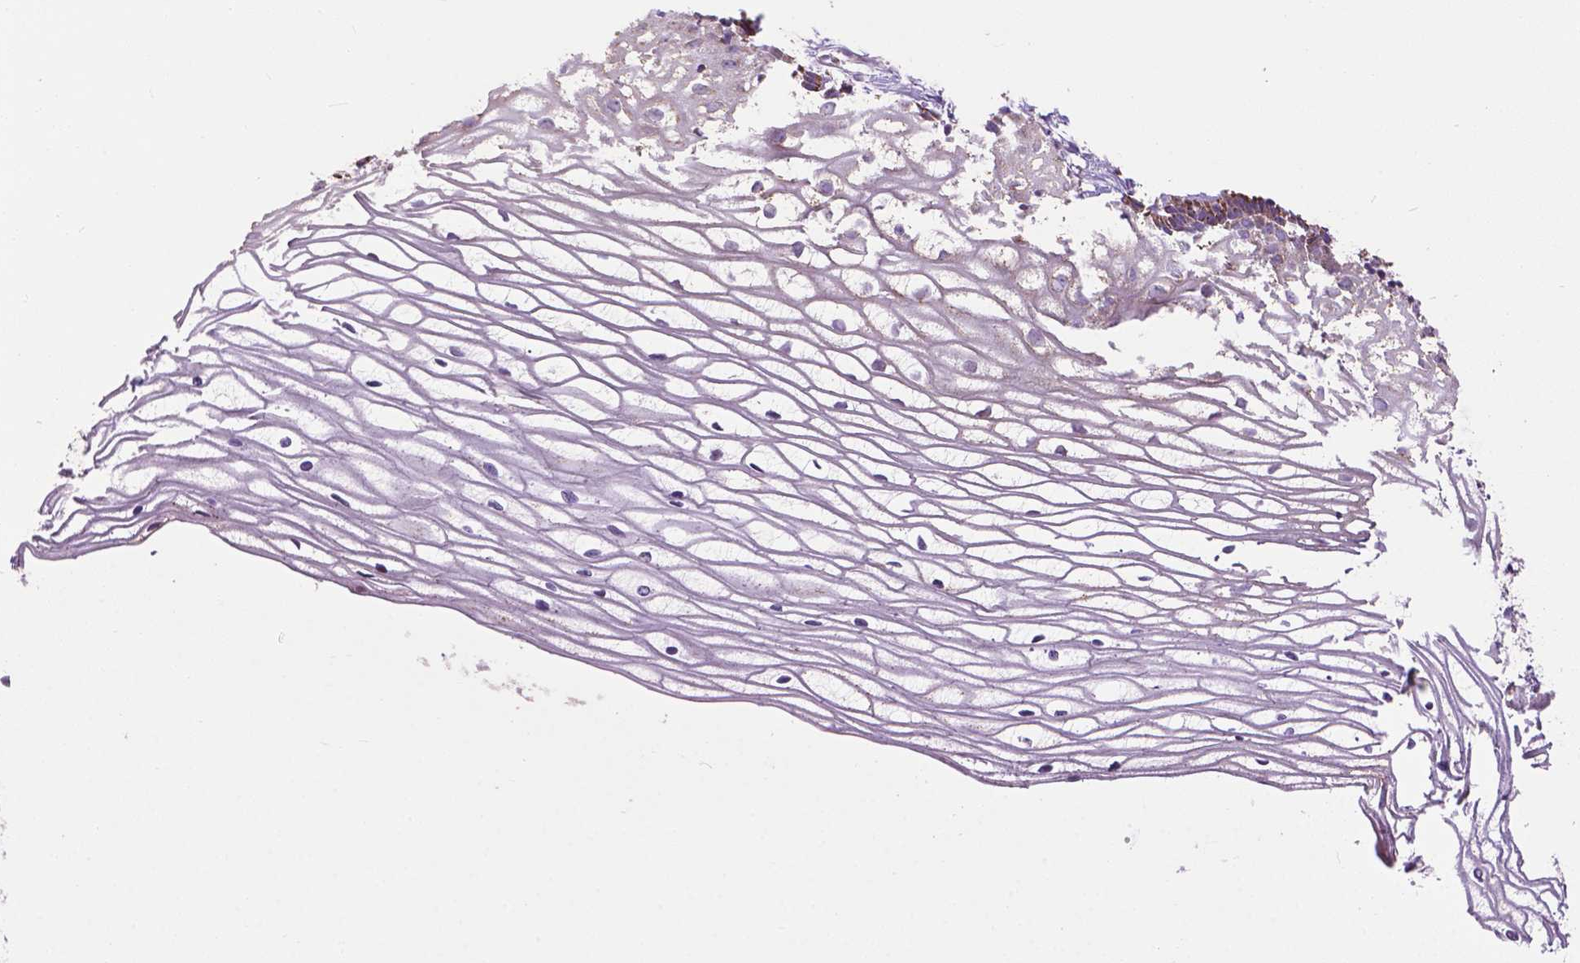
{"staining": {"intensity": "moderate", "quantity": "25%-75%", "location": "cytoplasmic/membranous"}, "tissue": "cervix", "cell_type": "Glandular cells", "image_type": "normal", "snomed": [{"axis": "morphology", "description": "Normal tissue, NOS"}, {"axis": "topography", "description": "Cervix"}], "caption": "Cervix stained with DAB (3,3'-diaminobenzidine) IHC demonstrates medium levels of moderate cytoplasmic/membranous staining in about 25%-75% of glandular cells.", "gene": "VDAC1", "patient": {"sex": "female", "age": 40}}